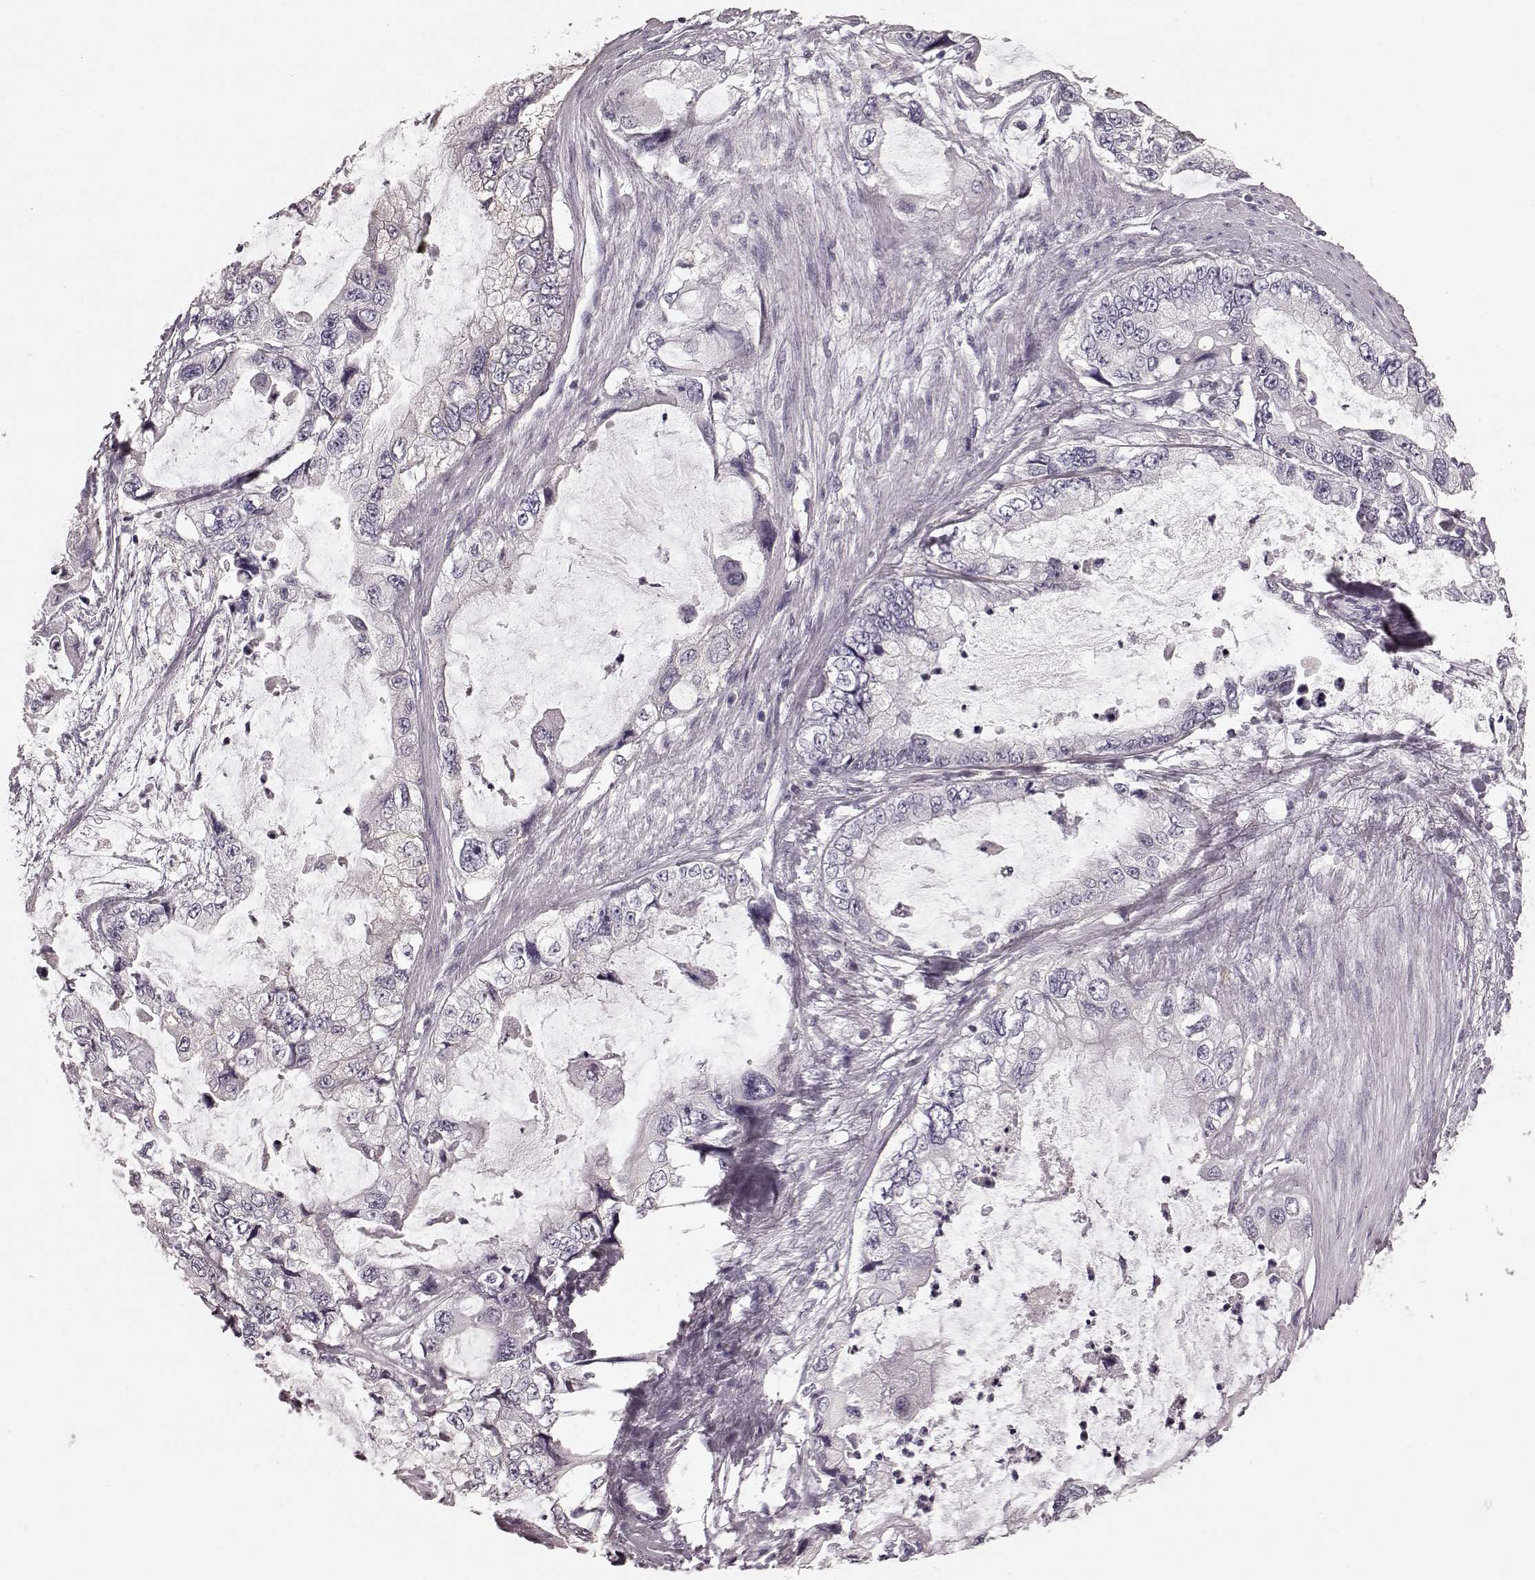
{"staining": {"intensity": "negative", "quantity": "none", "location": "none"}, "tissue": "stomach cancer", "cell_type": "Tumor cells", "image_type": "cancer", "snomed": [{"axis": "morphology", "description": "Adenocarcinoma, NOS"}, {"axis": "topography", "description": "Pancreas"}, {"axis": "topography", "description": "Stomach, upper"}, {"axis": "topography", "description": "Stomach"}], "caption": "Stomach cancer (adenocarcinoma) was stained to show a protein in brown. There is no significant staining in tumor cells.", "gene": "CD28", "patient": {"sex": "male", "age": 77}}